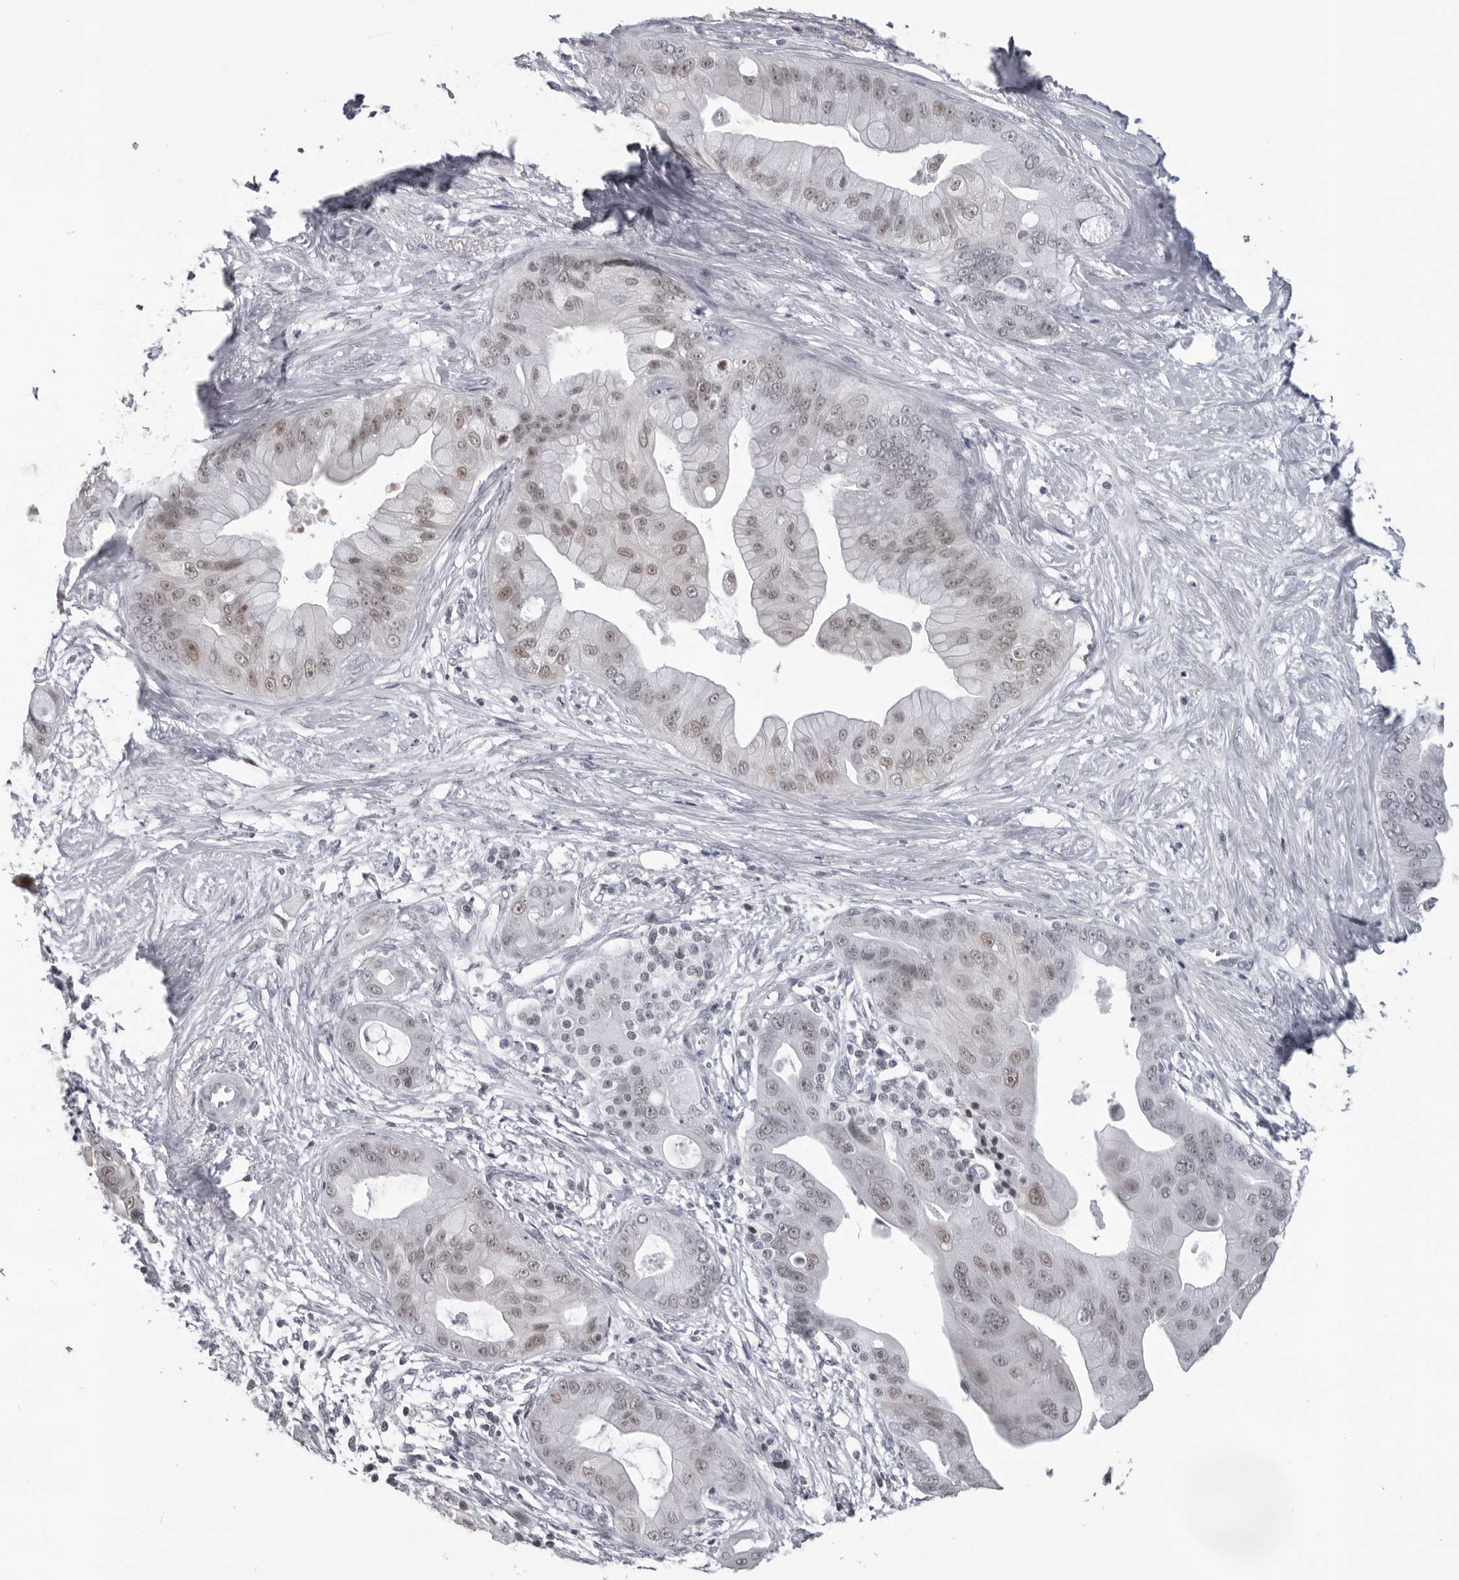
{"staining": {"intensity": "weak", "quantity": ">75%", "location": "nuclear"}, "tissue": "pancreatic cancer", "cell_type": "Tumor cells", "image_type": "cancer", "snomed": [{"axis": "morphology", "description": "Adenocarcinoma, NOS"}, {"axis": "topography", "description": "Pancreas"}], "caption": "The micrograph displays a brown stain indicating the presence of a protein in the nuclear of tumor cells in pancreatic adenocarcinoma.", "gene": "ESPN", "patient": {"sex": "female", "age": 75}}